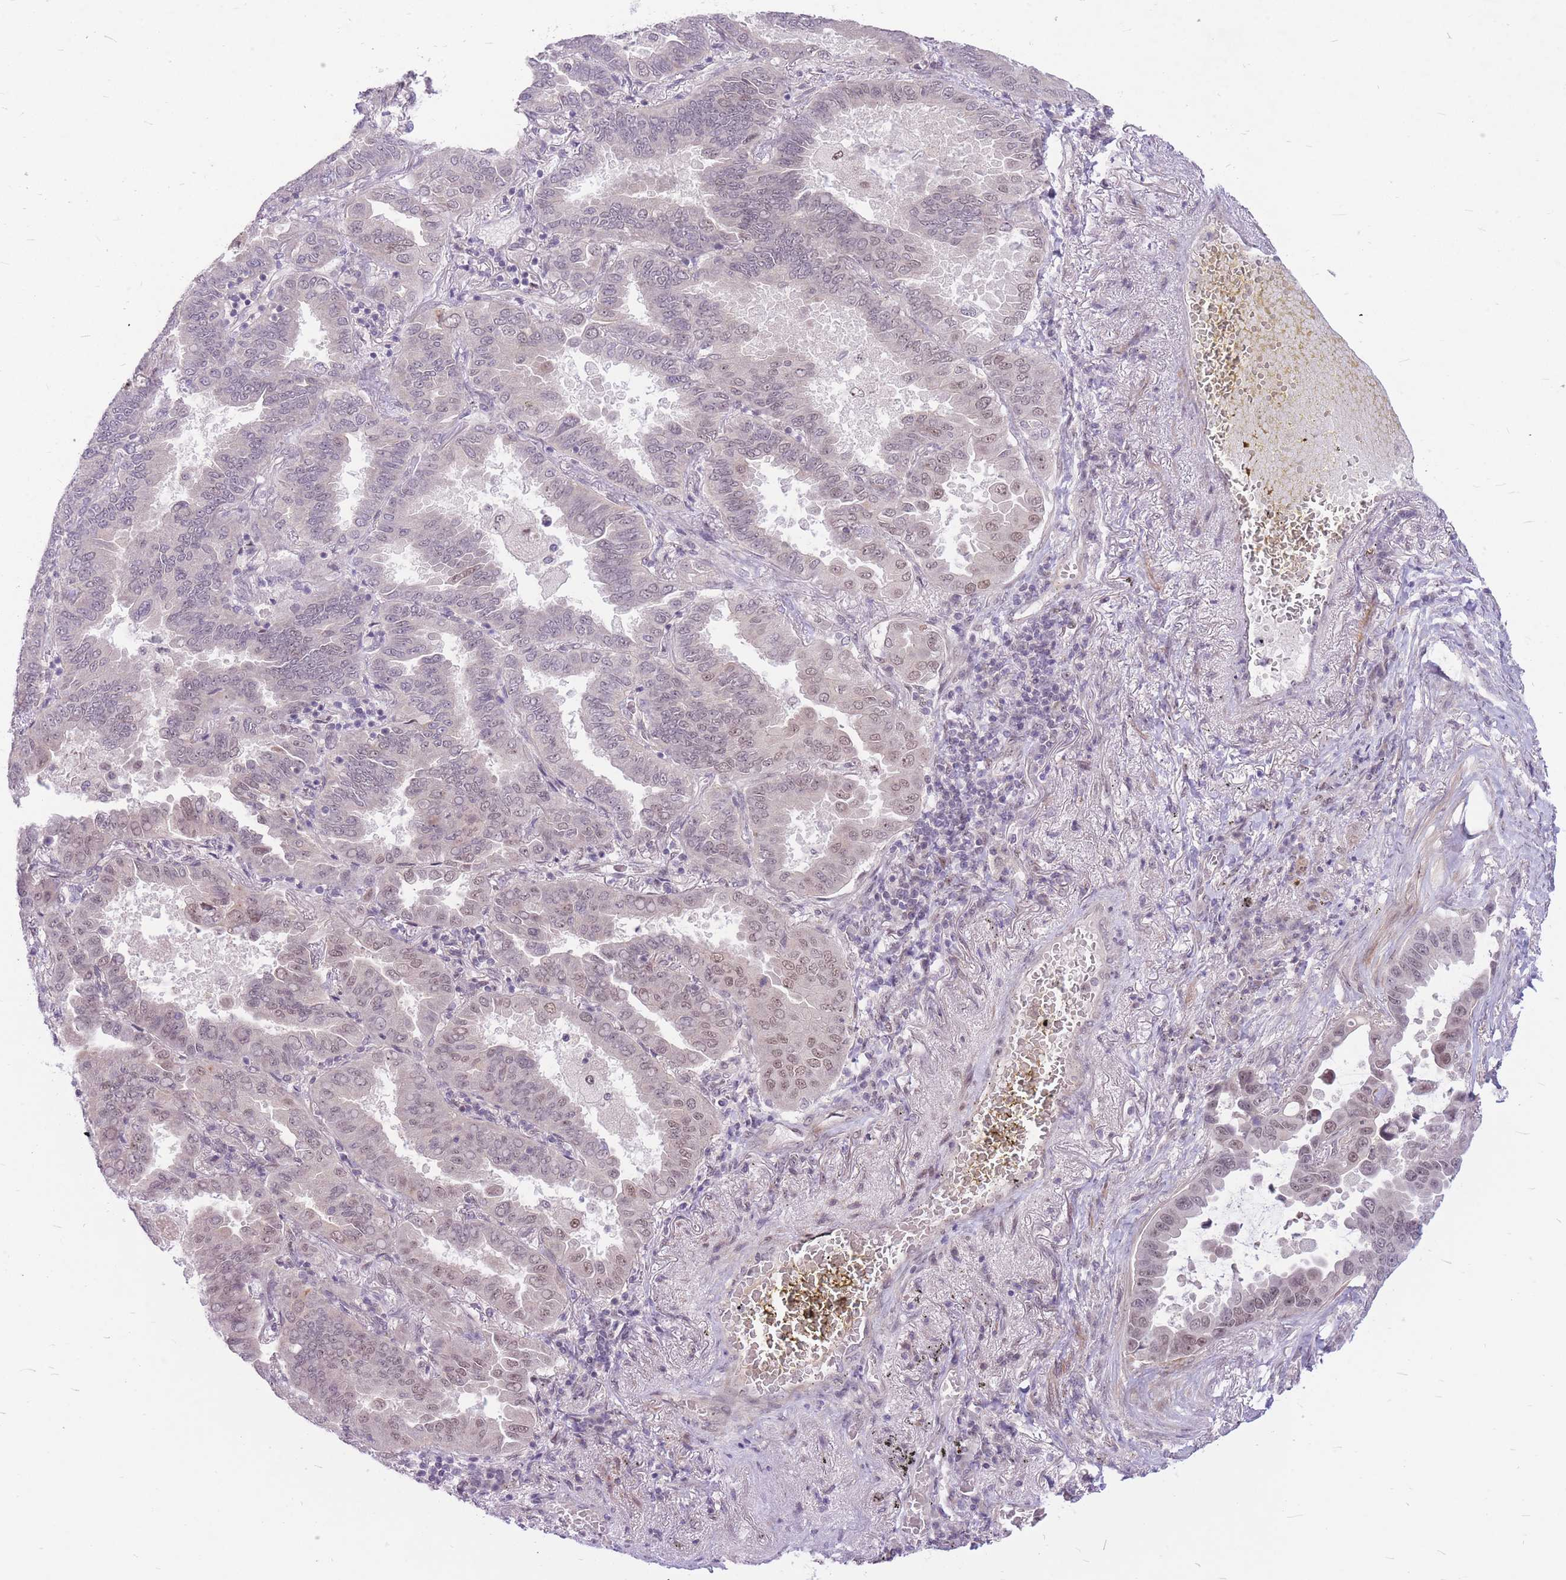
{"staining": {"intensity": "weak", "quantity": "<25%", "location": "nuclear"}, "tissue": "lung cancer", "cell_type": "Tumor cells", "image_type": "cancer", "snomed": [{"axis": "morphology", "description": "Adenocarcinoma, NOS"}, {"axis": "topography", "description": "Lung"}], "caption": "Lung cancer was stained to show a protein in brown. There is no significant staining in tumor cells. (DAB (3,3'-diaminobenzidine) immunohistochemistry (IHC), high magnification).", "gene": "ERCC2", "patient": {"sex": "male", "age": 64}}